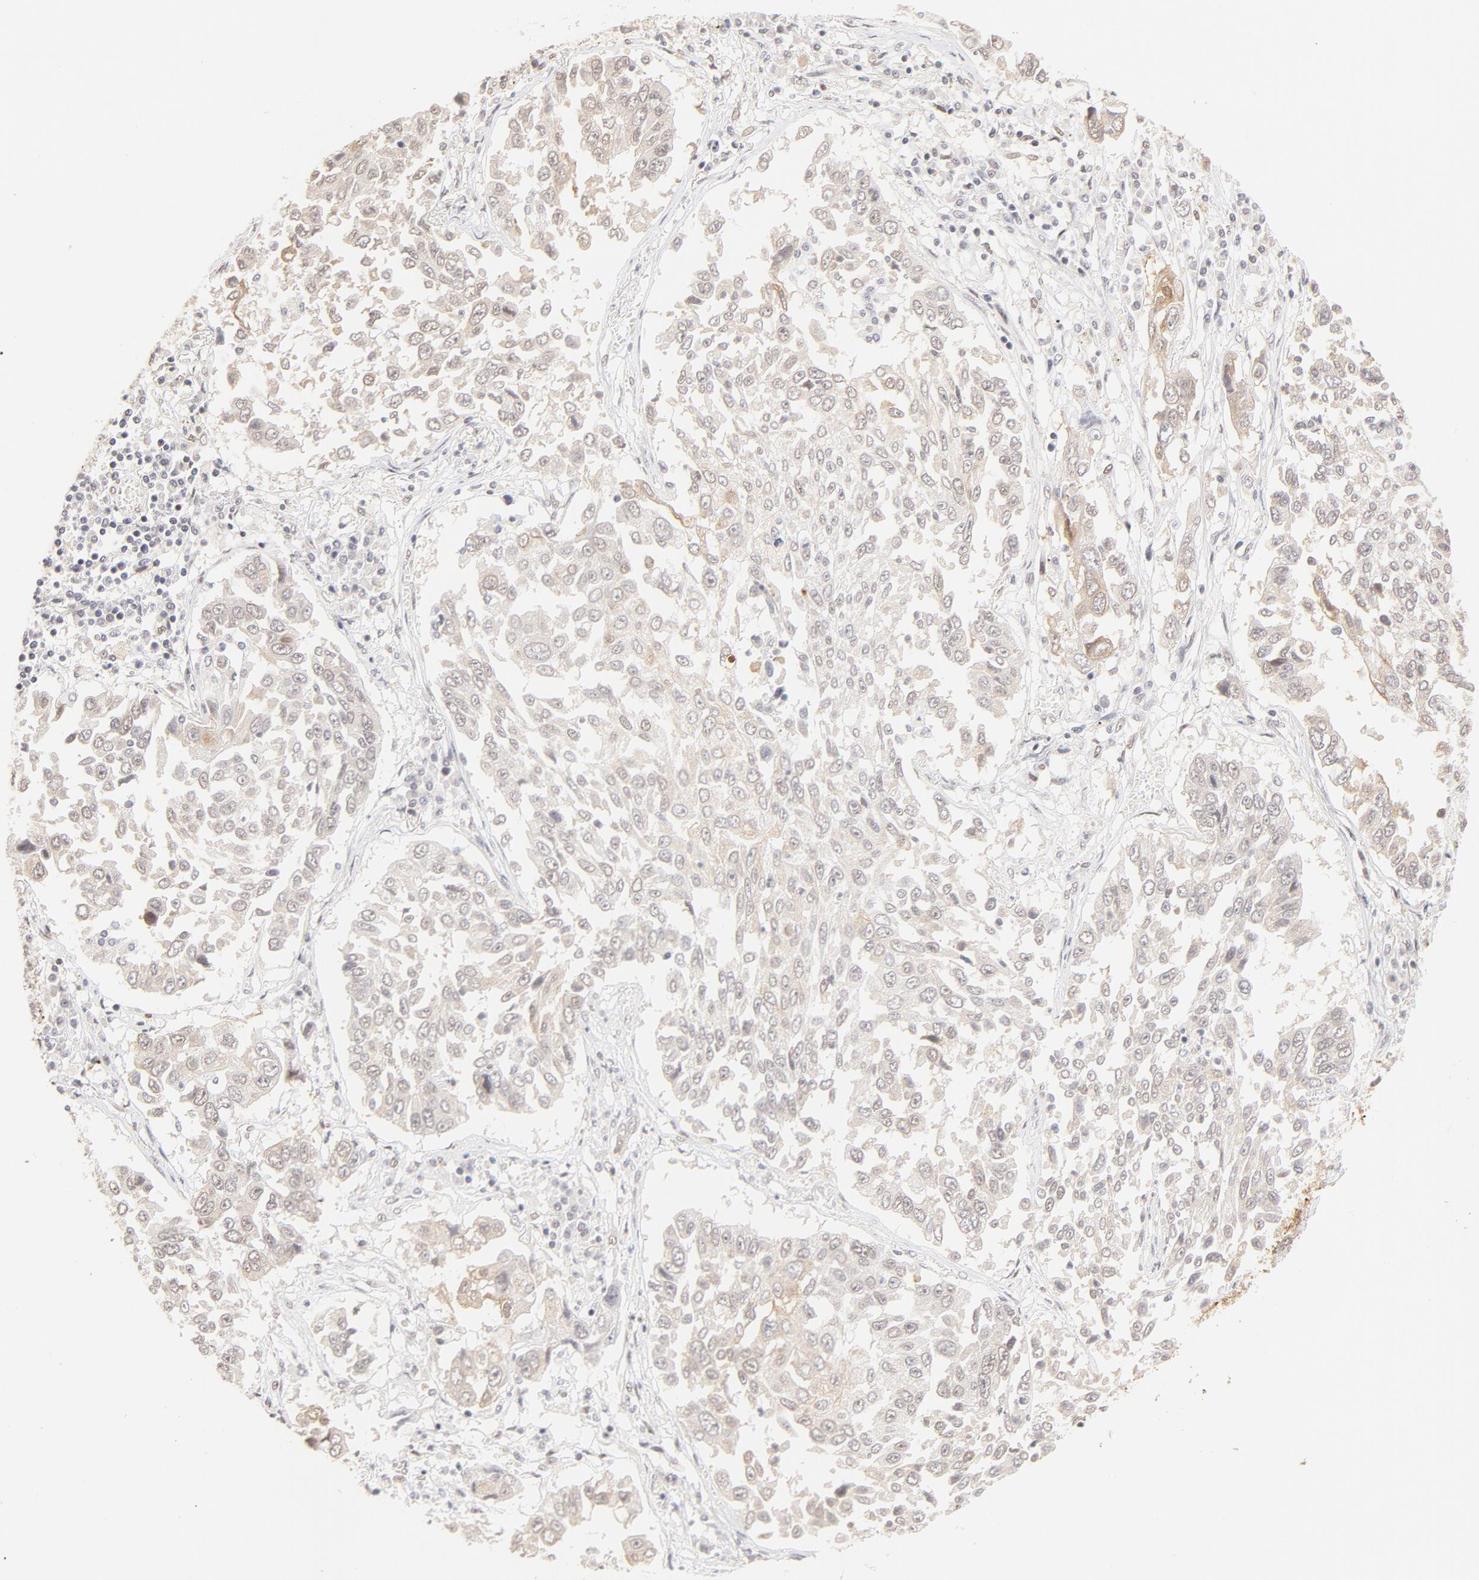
{"staining": {"intensity": "weak", "quantity": "25%-75%", "location": "cytoplasmic/membranous"}, "tissue": "lung cancer", "cell_type": "Tumor cells", "image_type": "cancer", "snomed": [{"axis": "morphology", "description": "Squamous cell carcinoma, NOS"}, {"axis": "topography", "description": "Lung"}], "caption": "Squamous cell carcinoma (lung) stained with a brown dye shows weak cytoplasmic/membranous positive positivity in approximately 25%-75% of tumor cells.", "gene": "PBX3", "patient": {"sex": "male", "age": 71}}